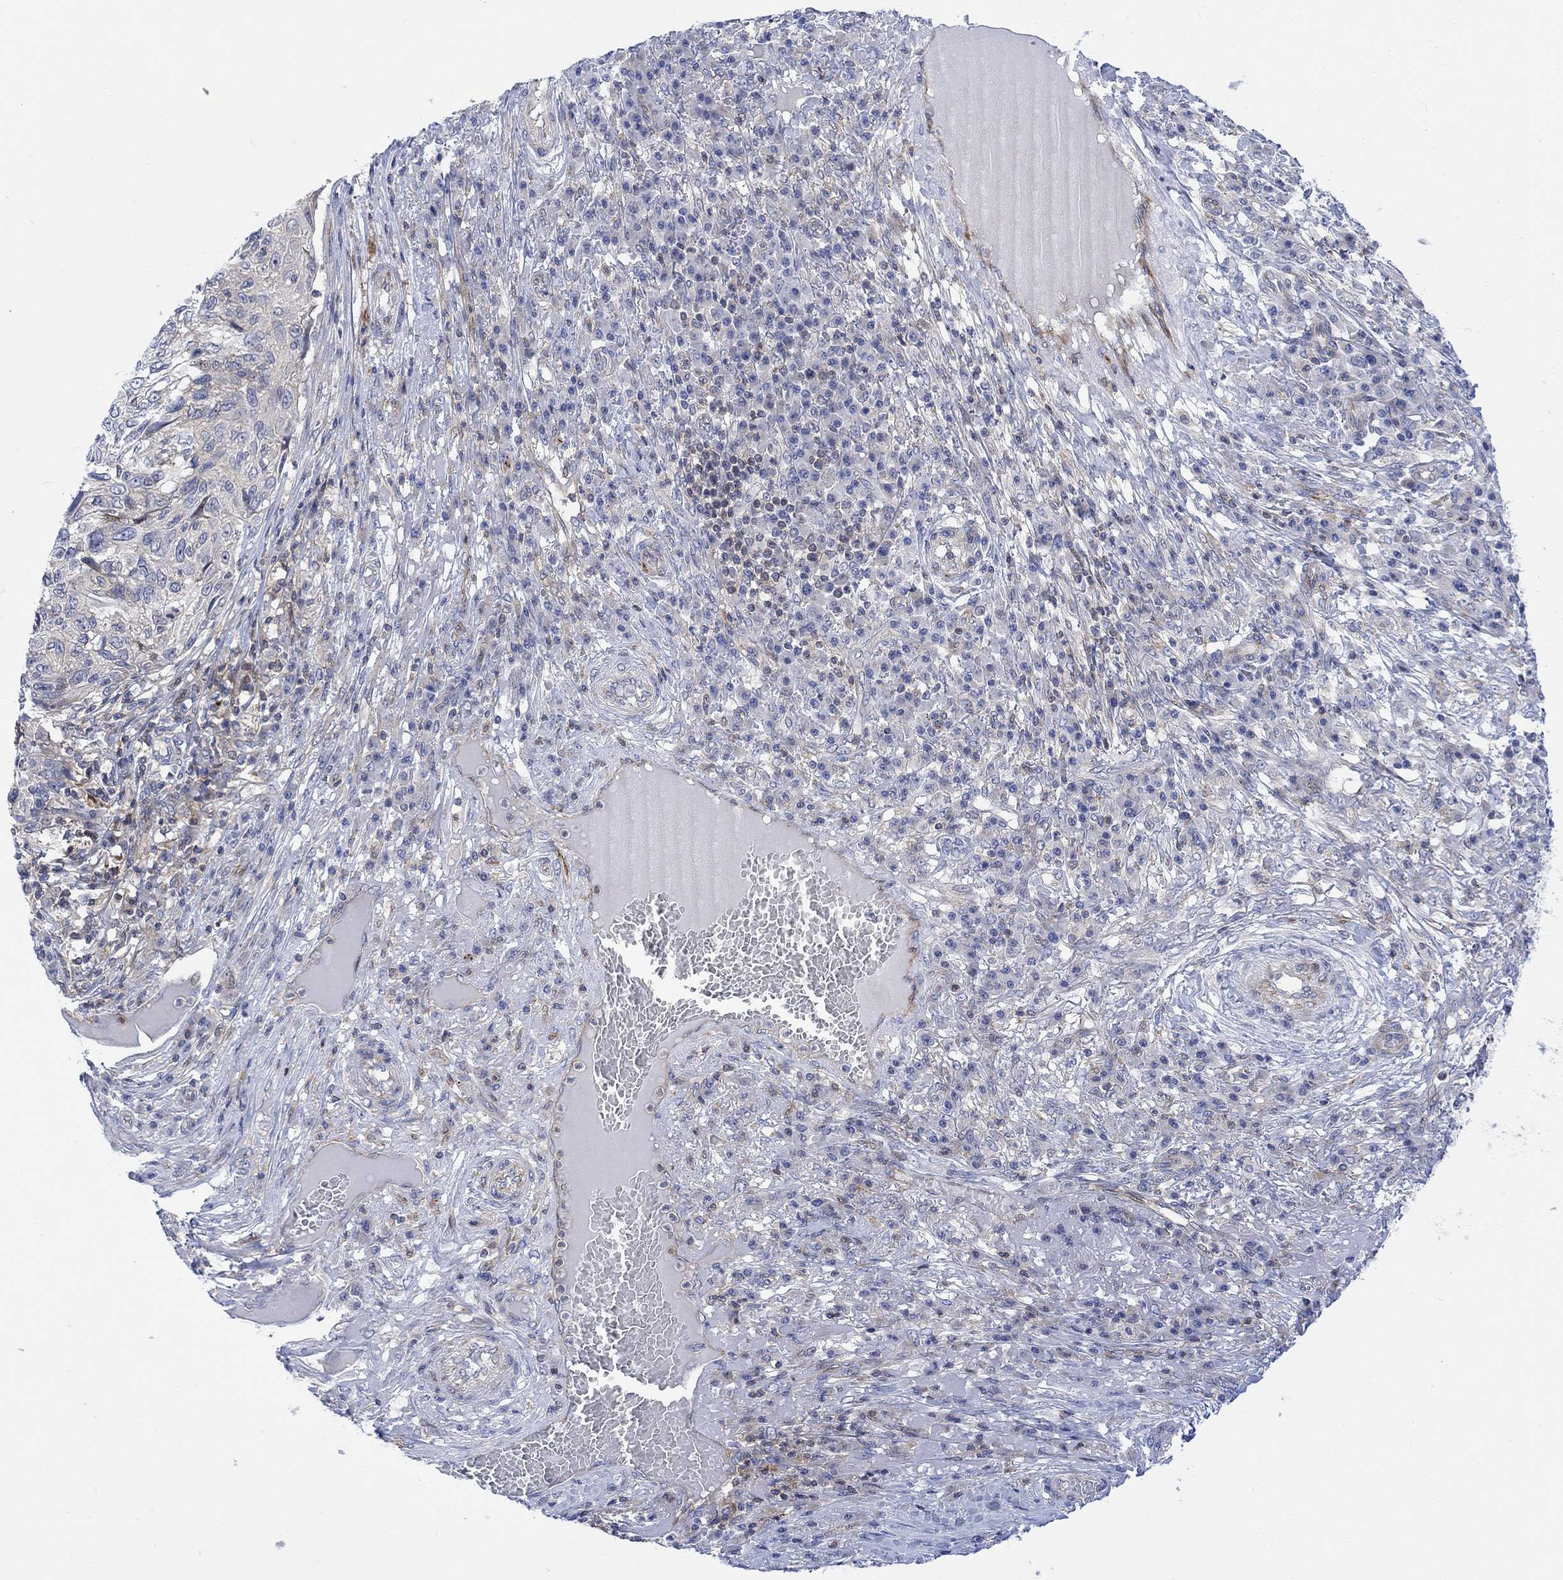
{"staining": {"intensity": "moderate", "quantity": "<25%", "location": "cytoplasmic/membranous"}, "tissue": "skin cancer", "cell_type": "Tumor cells", "image_type": "cancer", "snomed": [{"axis": "morphology", "description": "Squamous cell carcinoma, NOS"}, {"axis": "topography", "description": "Skin"}], "caption": "Tumor cells demonstrate low levels of moderate cytoplasmic/membranous positivity in about <25% of cells in human skin squamous cell carcinoma. (Brightfield microscopy of DAB IHC at high magnification).", "gene": "ARSK", "patient": {"sex": "male", "age": 92}}